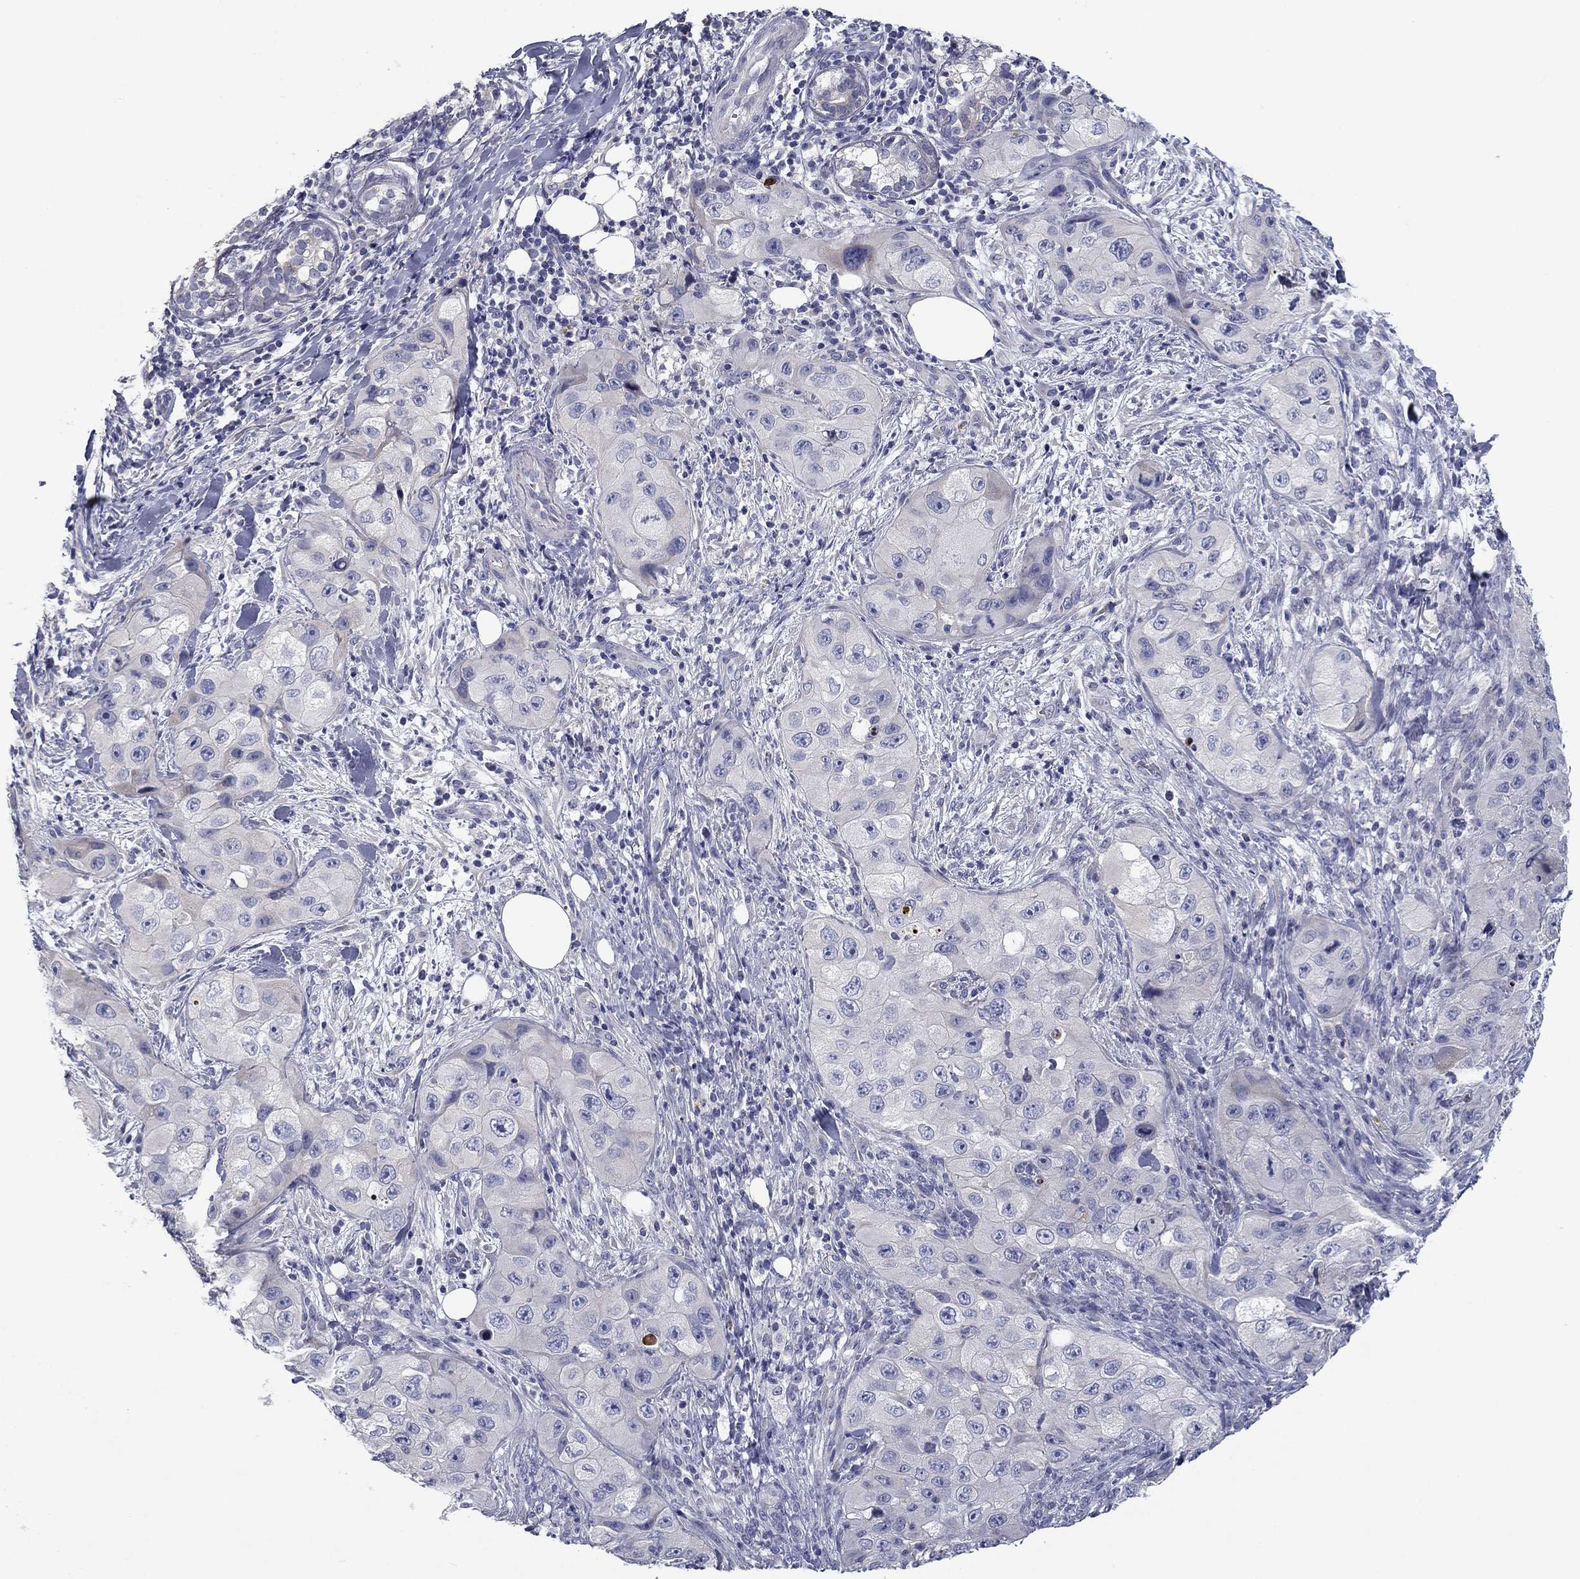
{"staining": {"intensity": "negative", "quantity": "none", "location": "none"}, "tissue": "skin cancer", "cell_type": "Tumor cells", "image_type": "cancer", "snomed": [{"axis": "morphology", "description": "Squamous cell carcinoma, NOS"}, {"axis": "topography", "description": "Skin"}, {"axis": "topography", "description": "Subcutis"}], "caption": "Tumor cells show no significant protein expression in skin cancer (squamous cell carcinoma).", "gene": "SPATA7", "patient": {"sex": "male", "age": 73}}